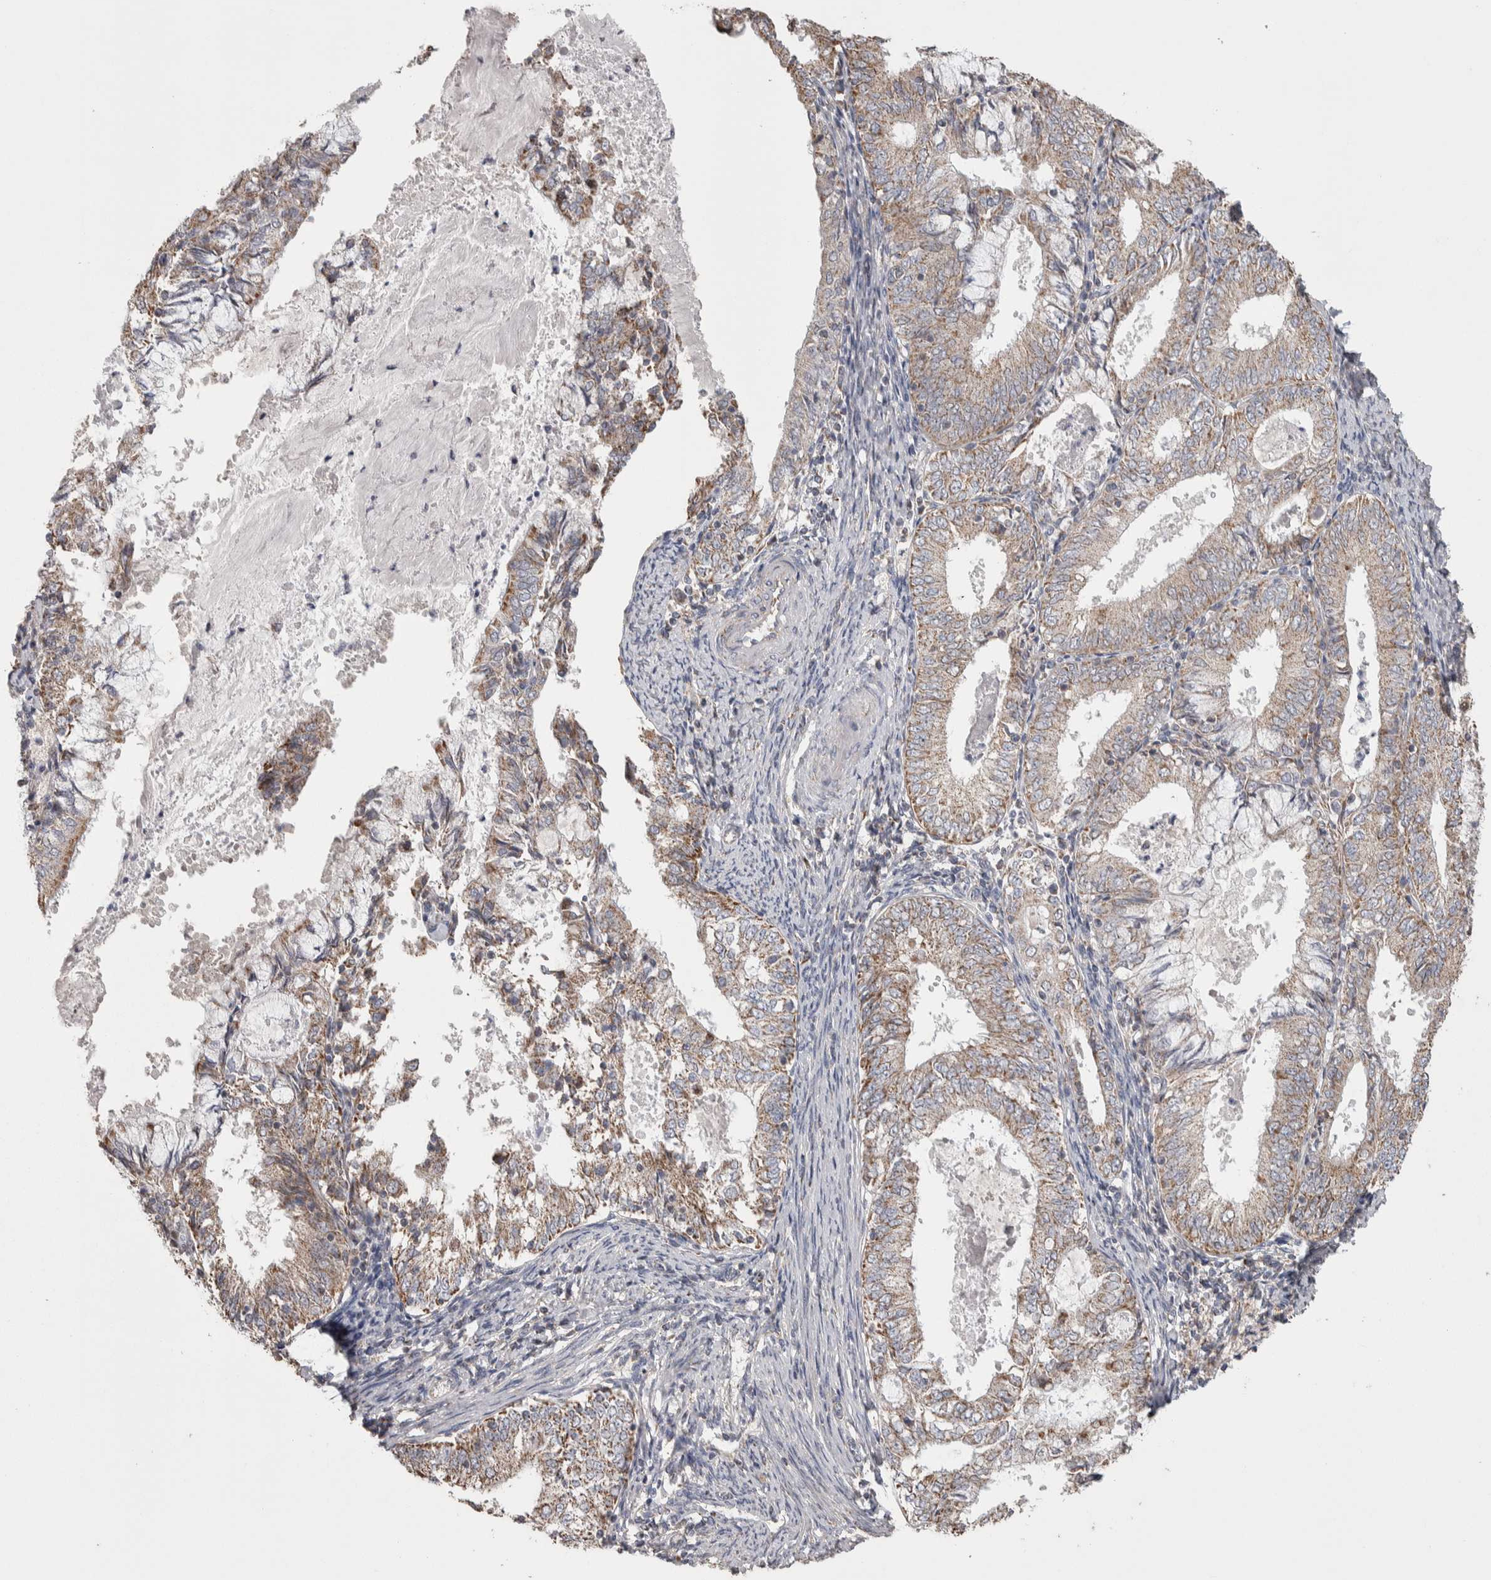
{"staining": {"intensity": "moderate", "quantity": "25%-75%", "location": "cytoplasmic/membranous"}, "tissue": "endometrial cancer", "cell_type": "Tumor cells", "image_type": "cancer", "snomed": [{"axis": "morphology", "description": "Adenocarcinoma, NOS"}, {"axis": "topography", "description": "Endometrium"}], "caption": "Immunohistochemistry (IHC) (DAB) staining of human endometrial adenocarcinoma reveals moderate cytoplasmic/membranous protein positivity in approximately 25%-75% of tumor cells. The staining was performed using DAB, with brown indicating positive protein expression. Nuclei are stained blue with hematoxylin.", "gene": "SCO1", "patient": {"sex": "female", "age": 57}}